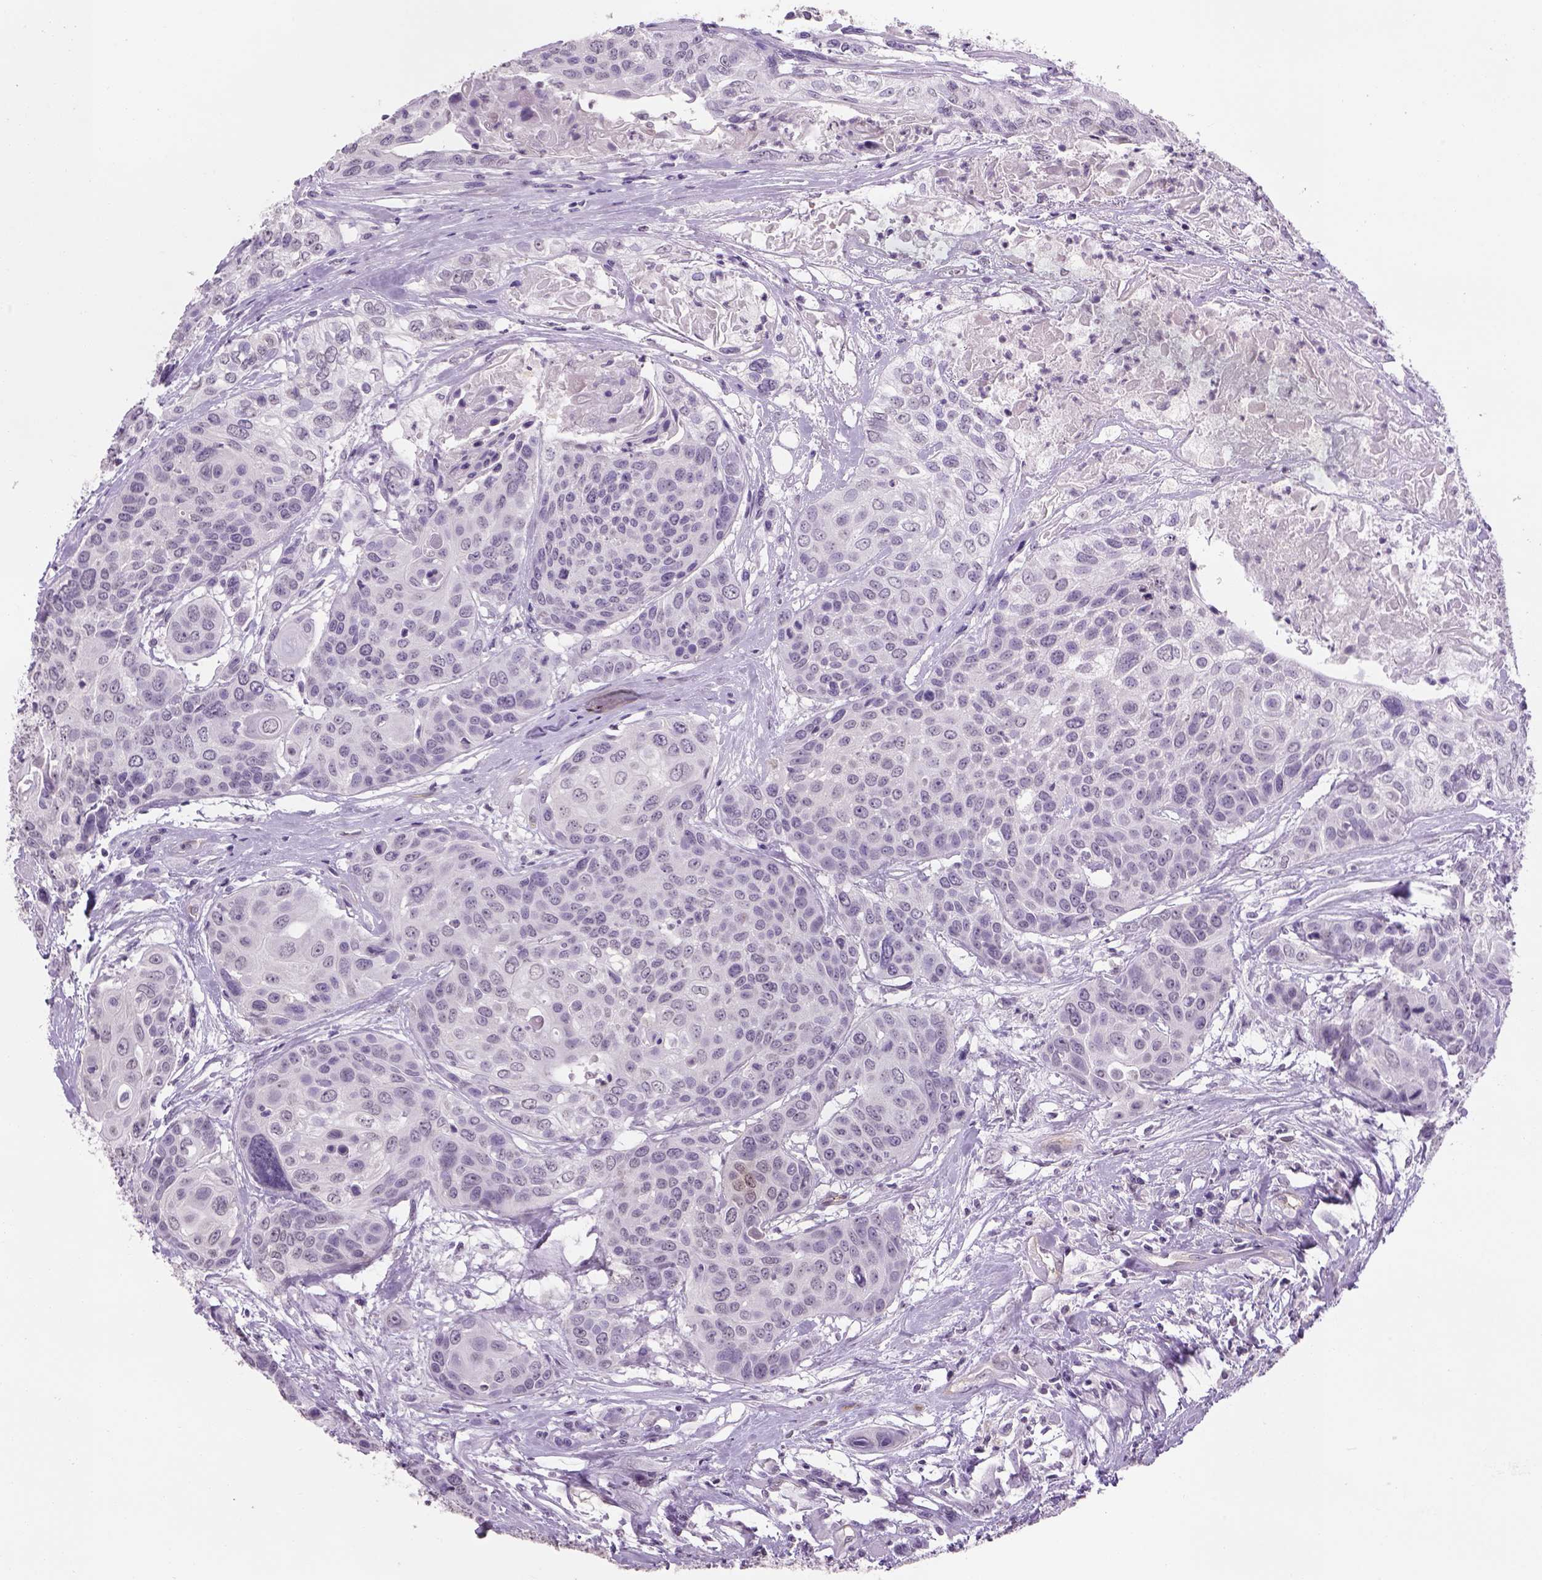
{"staining": {"intensity": "negative", "quantity": "none", "location": "none"}, "tissue": "head and neck cancer", "cell_type": "Tumor cells", "image_type": "cancer", "snomed": [{"axis": "morphology", "description": "Squamous cell carcinoma, NOS"}, {"axis": "topography", "description": "Oral tissue"}, {"axis": "topography", "description": "Head-Neck"}], "caption": "Immunohistochemistry (IHC) of squamous cell carcinoma (head and neck) displays no expression in tumor cells.", "gene": "PRRT1", "patient": {"sex": "male", "age": 56}}